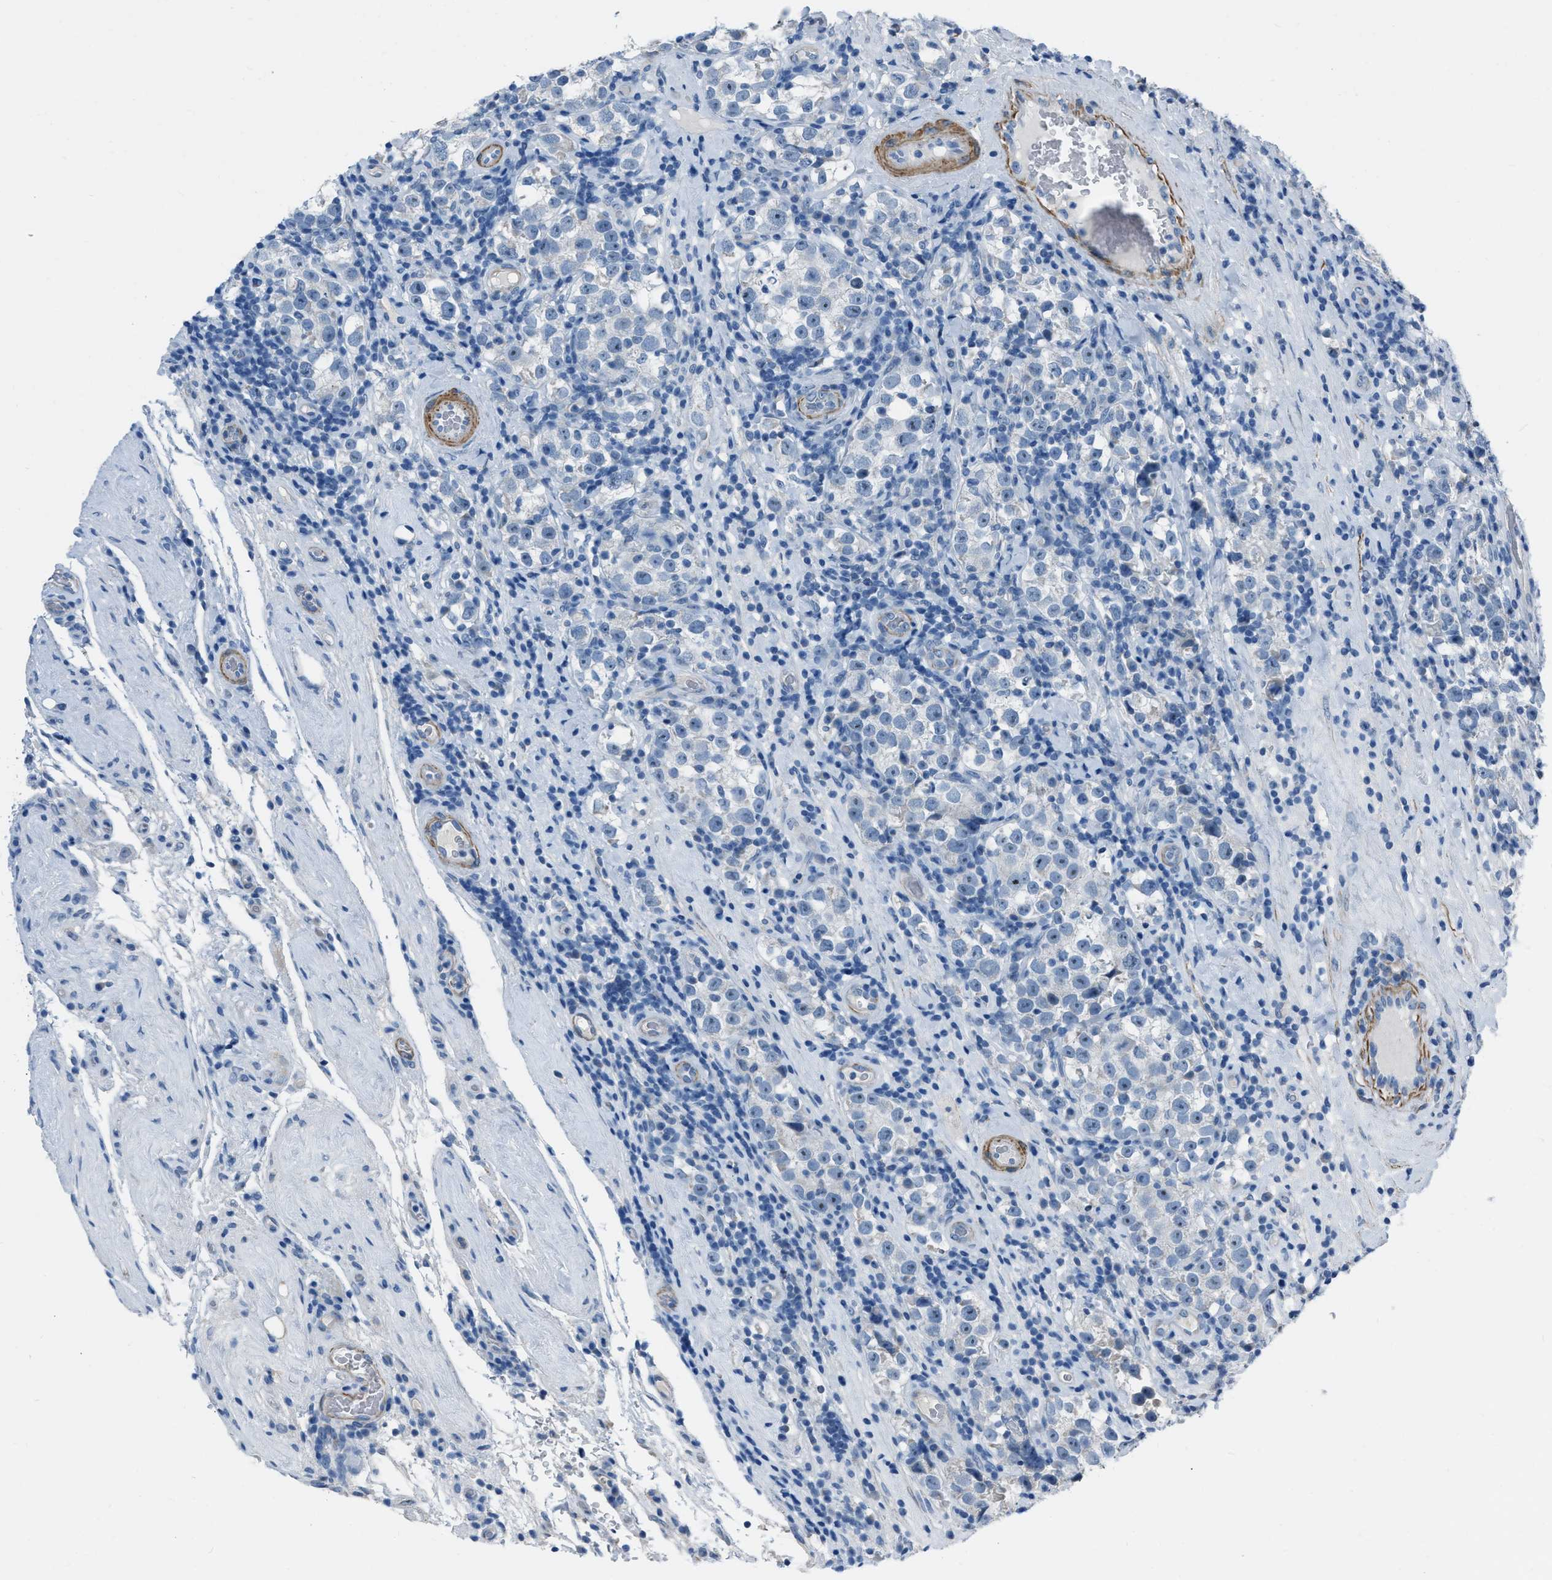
{"staining": {"intensity": "negative", "quantity": "none", "location": "none"}, "tissue": "testis cancer", "cell_type": "Tumor cells", "image_type": "cancer", "snomed": [{"axis": "morphology", "description": "Normal tissue, NOS"}, {"axis": "morphology", "description": "Seminoma, NOS"}, {"axis": "topography", "description": "Testis"}], "caption": "Immunohistochemistry (IHC) of testis cancer (seminoma) reveals no positivity in tumor cells. (IHC, brightfield microscopy, high magnification).", "gene": "SPATC1L", "patient": {"sex": "male", "age": 43}}